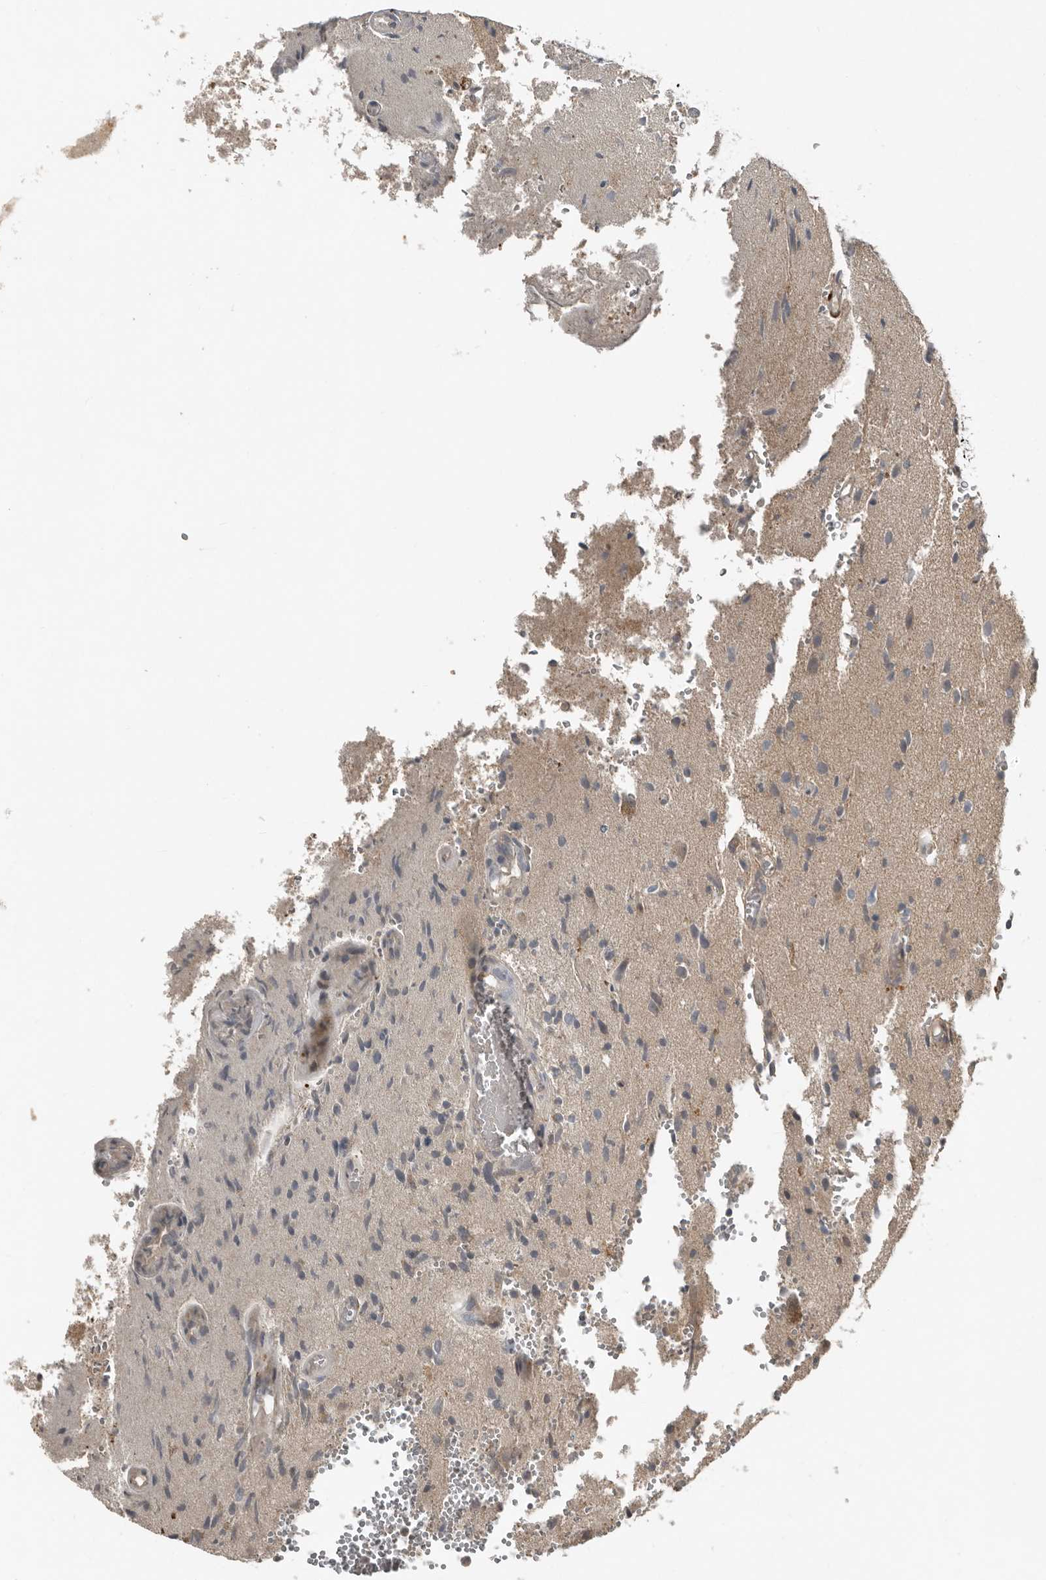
{"staining": {"intensity": "negative", "quantity": "none", "location": "none"}, "tissue": "glioma", "cell_type": "Tumor cells", "image_type": "cancer", "snomed": [{"axis": "morphology", "description": "Normal tissue, NOS"}, {"axis": "morphology", "description": "Glioma, malignant, High grade"}, {"axis": "topography", "description": "Cerebral cortex"}], "caption": "The photomicrograph demonstrates no staining of tumor cells in glioma.", "gene": "TEAD3", "patient": {"sex": "male", "age": 77}}